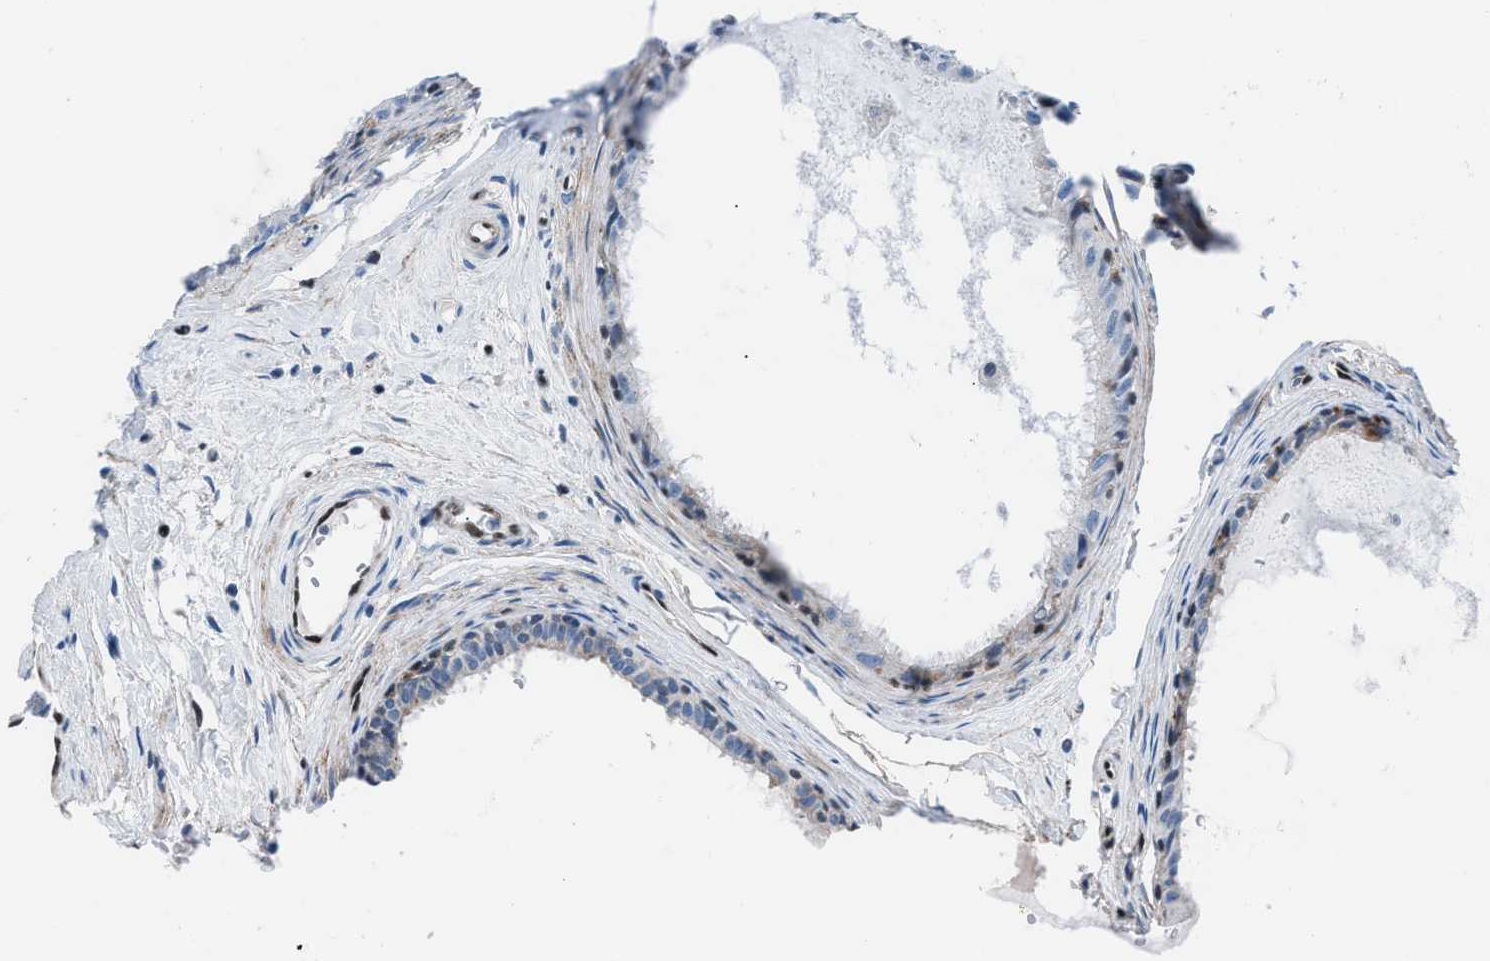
{"staining": {"intensity": "moderate", "quantity": "25%-75%", "location": "cytoplasmic/membranous,nuclear"}, "tissue": "epididymis", "cell_type": "Glandular cells", "image_type": "normal", "snomed": [{"axis": "morphology", "description": "Normal tissue, NOS"}, {"axis": "morphology", "description": "Inflammation, NOS"}, {"axis": "topography", "description": "Epididymis"}], "caption": "Protein analysis of unremarkable epididymis displays moderate cytoplasmic/membranous,nuclear positivity in about 25%-75% of glandular cells. (brown staining indicates protein expression, while blue staining denotes nuclei).", "gene": "LMO2", "patient": {"sex": "male", "age": 85}}